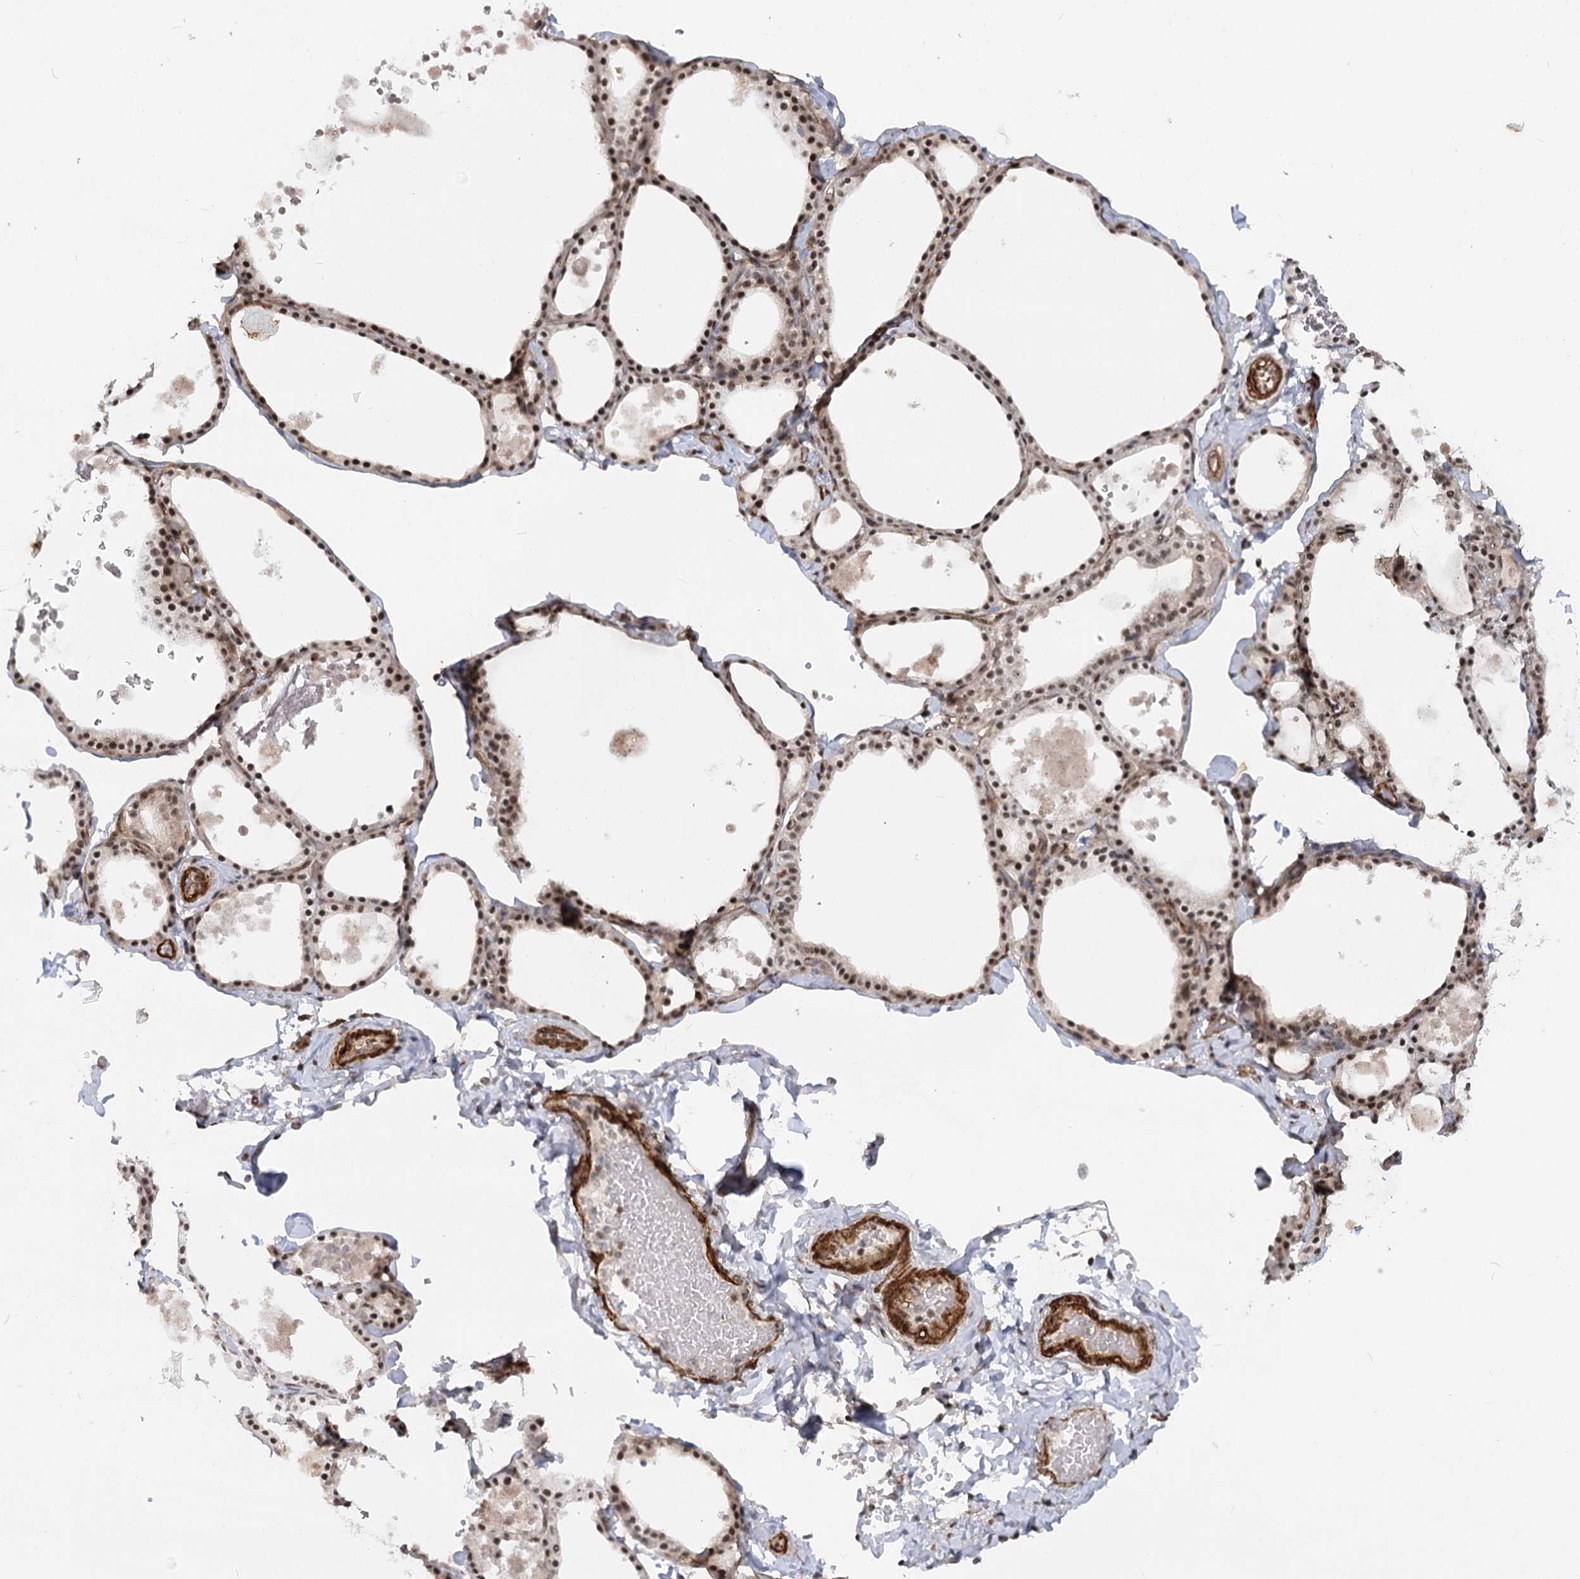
{"staining": {"intensity": "moderate", "quantity": ">75%", "location": "cytoplasmic/membranous,nuclear"}, "tissue": "thyroid gland", "cell_type": "Glandular cells", "image_type": "normal", "snomed": [{"axis": "morphology", "description": "Normal tissue, NOS"}, {"axis": "topography", "description": "Thyroid gland"}], "caption": "DAB (3,3'-diaminobenzidine) immunohistochemical staining of unremarkable human thyroid gland shows moderate cytoplasmic/membranous,nuclear protein staining in about >75% of glandular cells.", "gene": "GNL3L", "patient": {"sex": "male", "age": 56}}